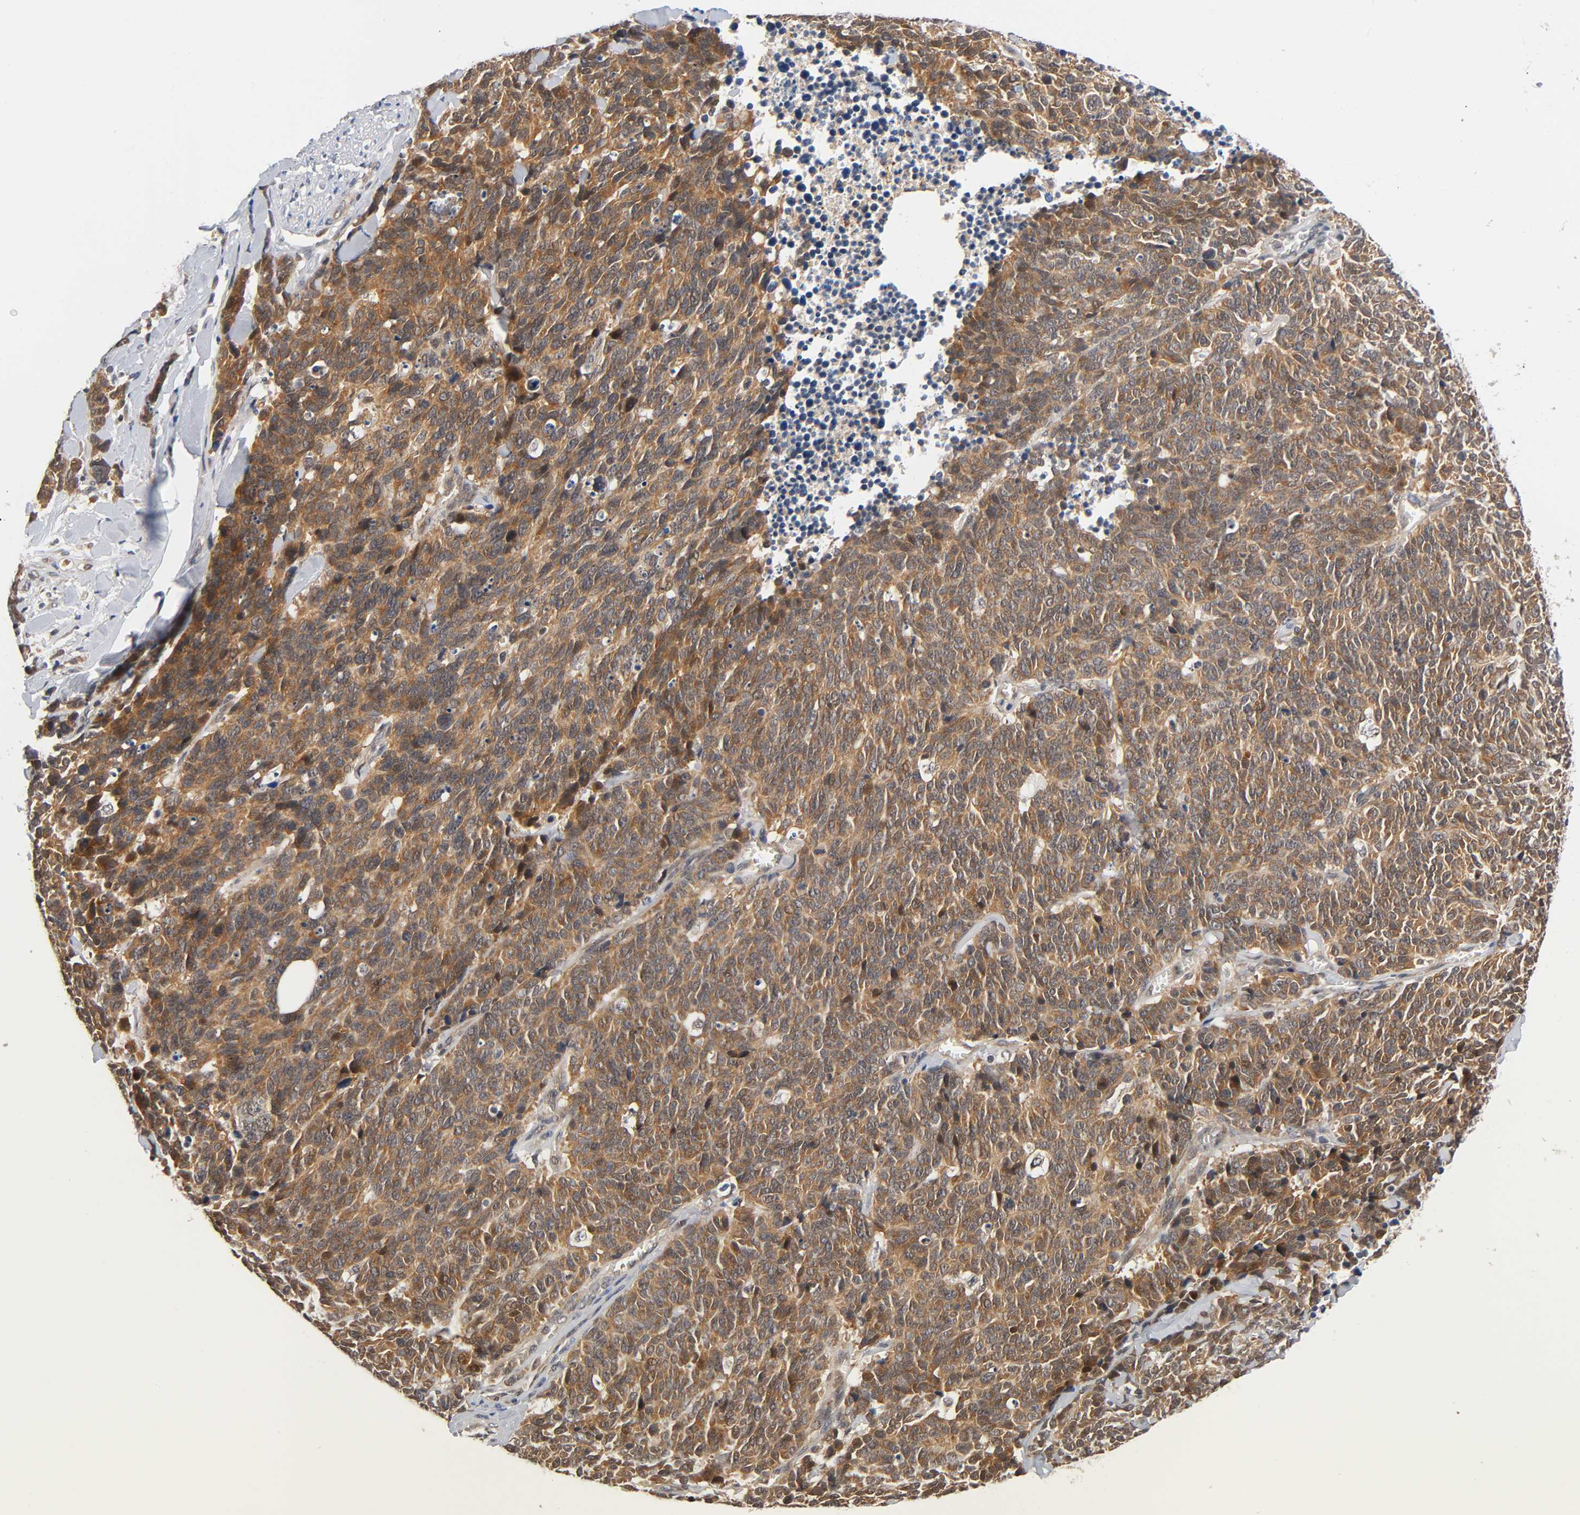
{"staining": {"intensity": "strong", "quantity": ">75%", "location": "cytoplasmic/membranous"}, "tissue": "lung cancer", "cell_type": "Tumor cells", "image_type": "cancer", "snomed": [{"axis": "morphology", "description": "Neoplasm, malignant, NOS"}, {"axis": "topography", "description": "Lung"}], "caption": "Immunohistochemical staining of malignant neoplasm (lung) shows high levels of strong cytoplasmic/membranous protein staining in approximately >75% of tumor cells. (IHC, brightfield microscopy, high magnification).", "gene": "PRKAB1", "patient": {"sex": "female", "age": 58}}